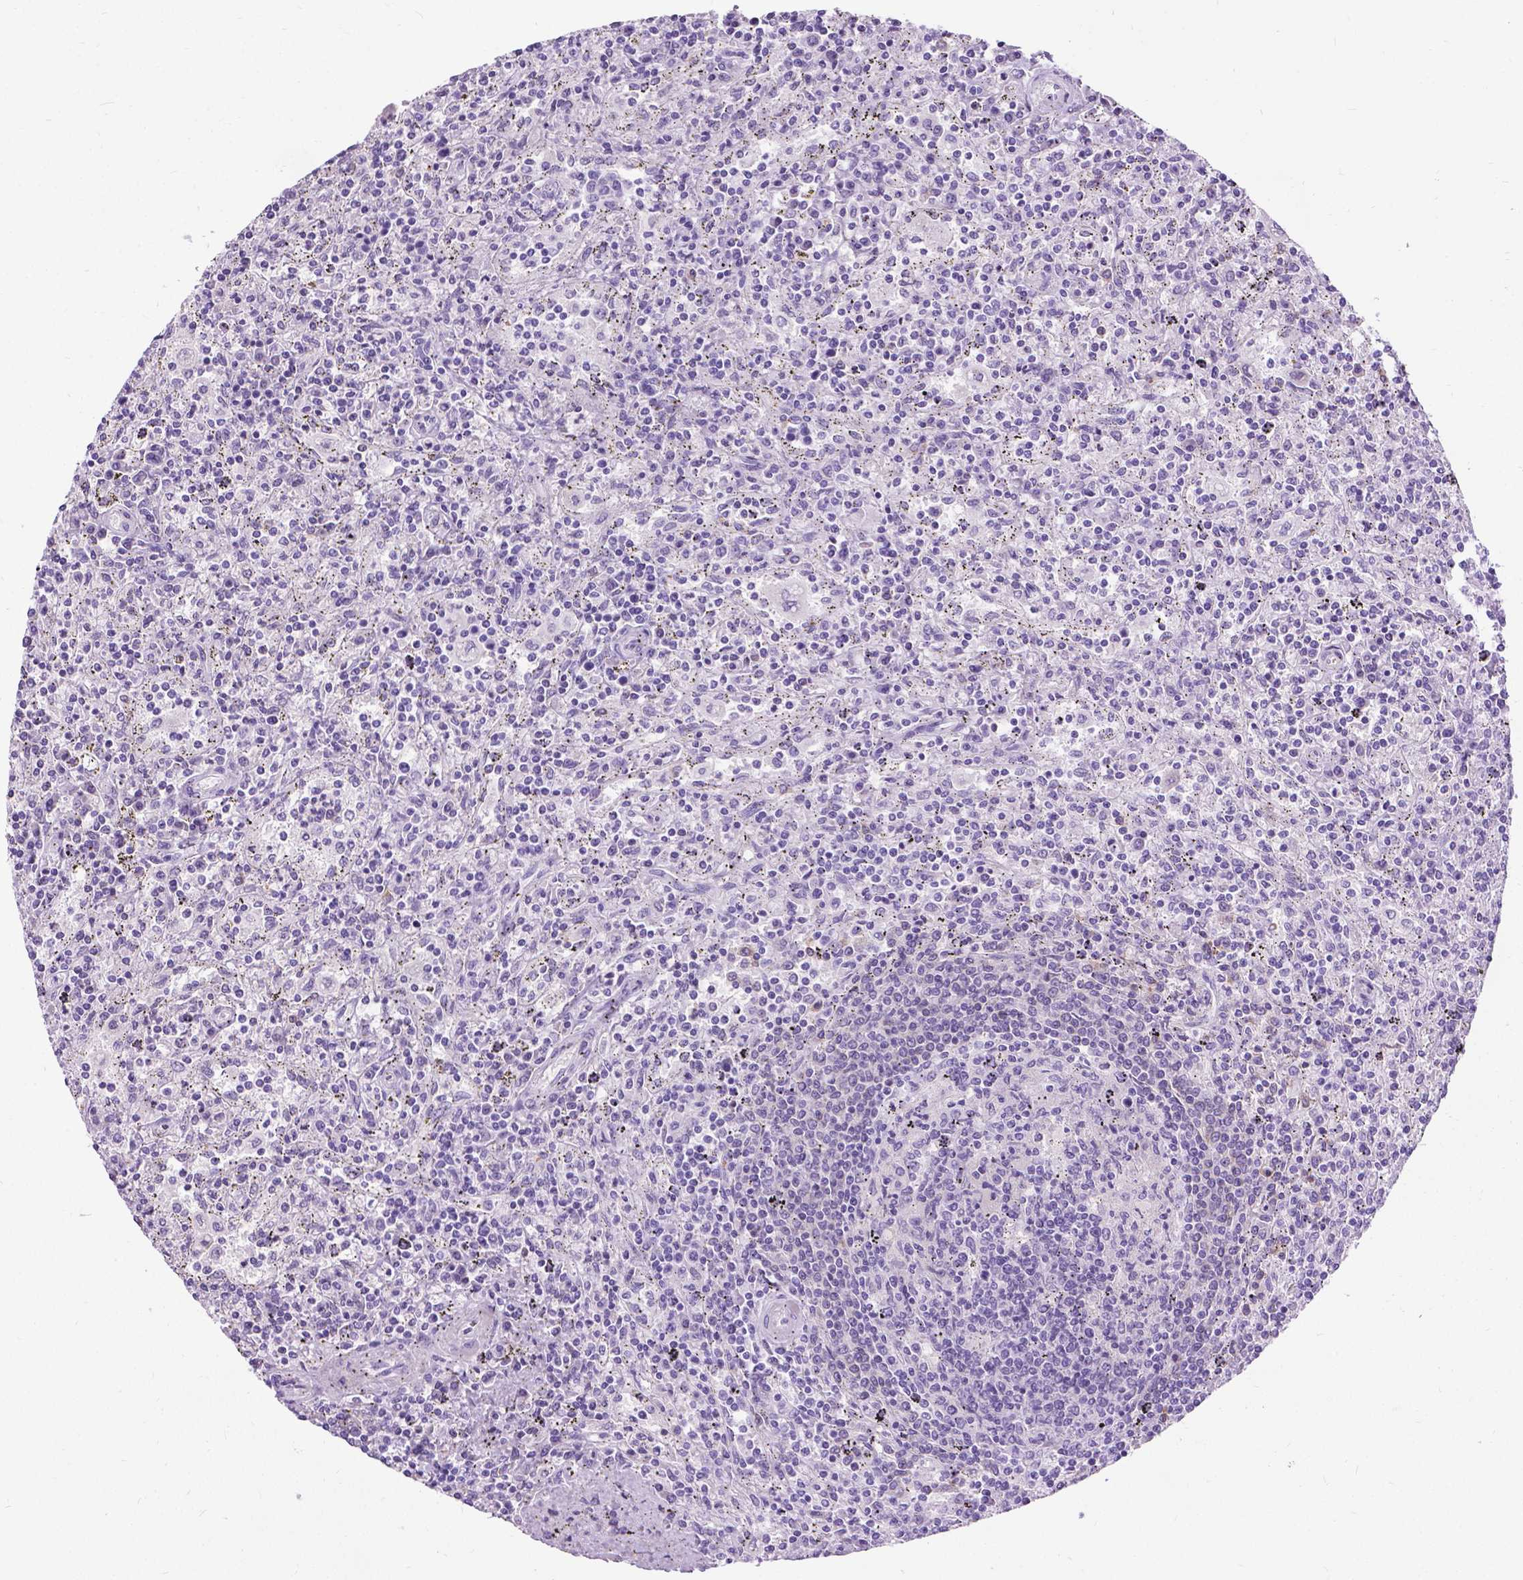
{"staining": {"intensity": "negative", "quantity": "none", "location": "none"}, "tissue": "lymphoma", "cell_type": "Tumor cells", "image_type": "cancer", "snomed": [{"axis": "morphology", "description": "Malignant lymphoma, non-Hodgkin's type, Low grade"}, {"axis": "topography", "description": "Spleen"}], "caption": "This is an immunohistochemistry (IHC) photomicrograph of low-grade malignant lymphoma, non-Hodgkin's type. There is no staining in tumor cells.", "gene": "PROB1", "patient": {"sex": "male", "age": 62}}